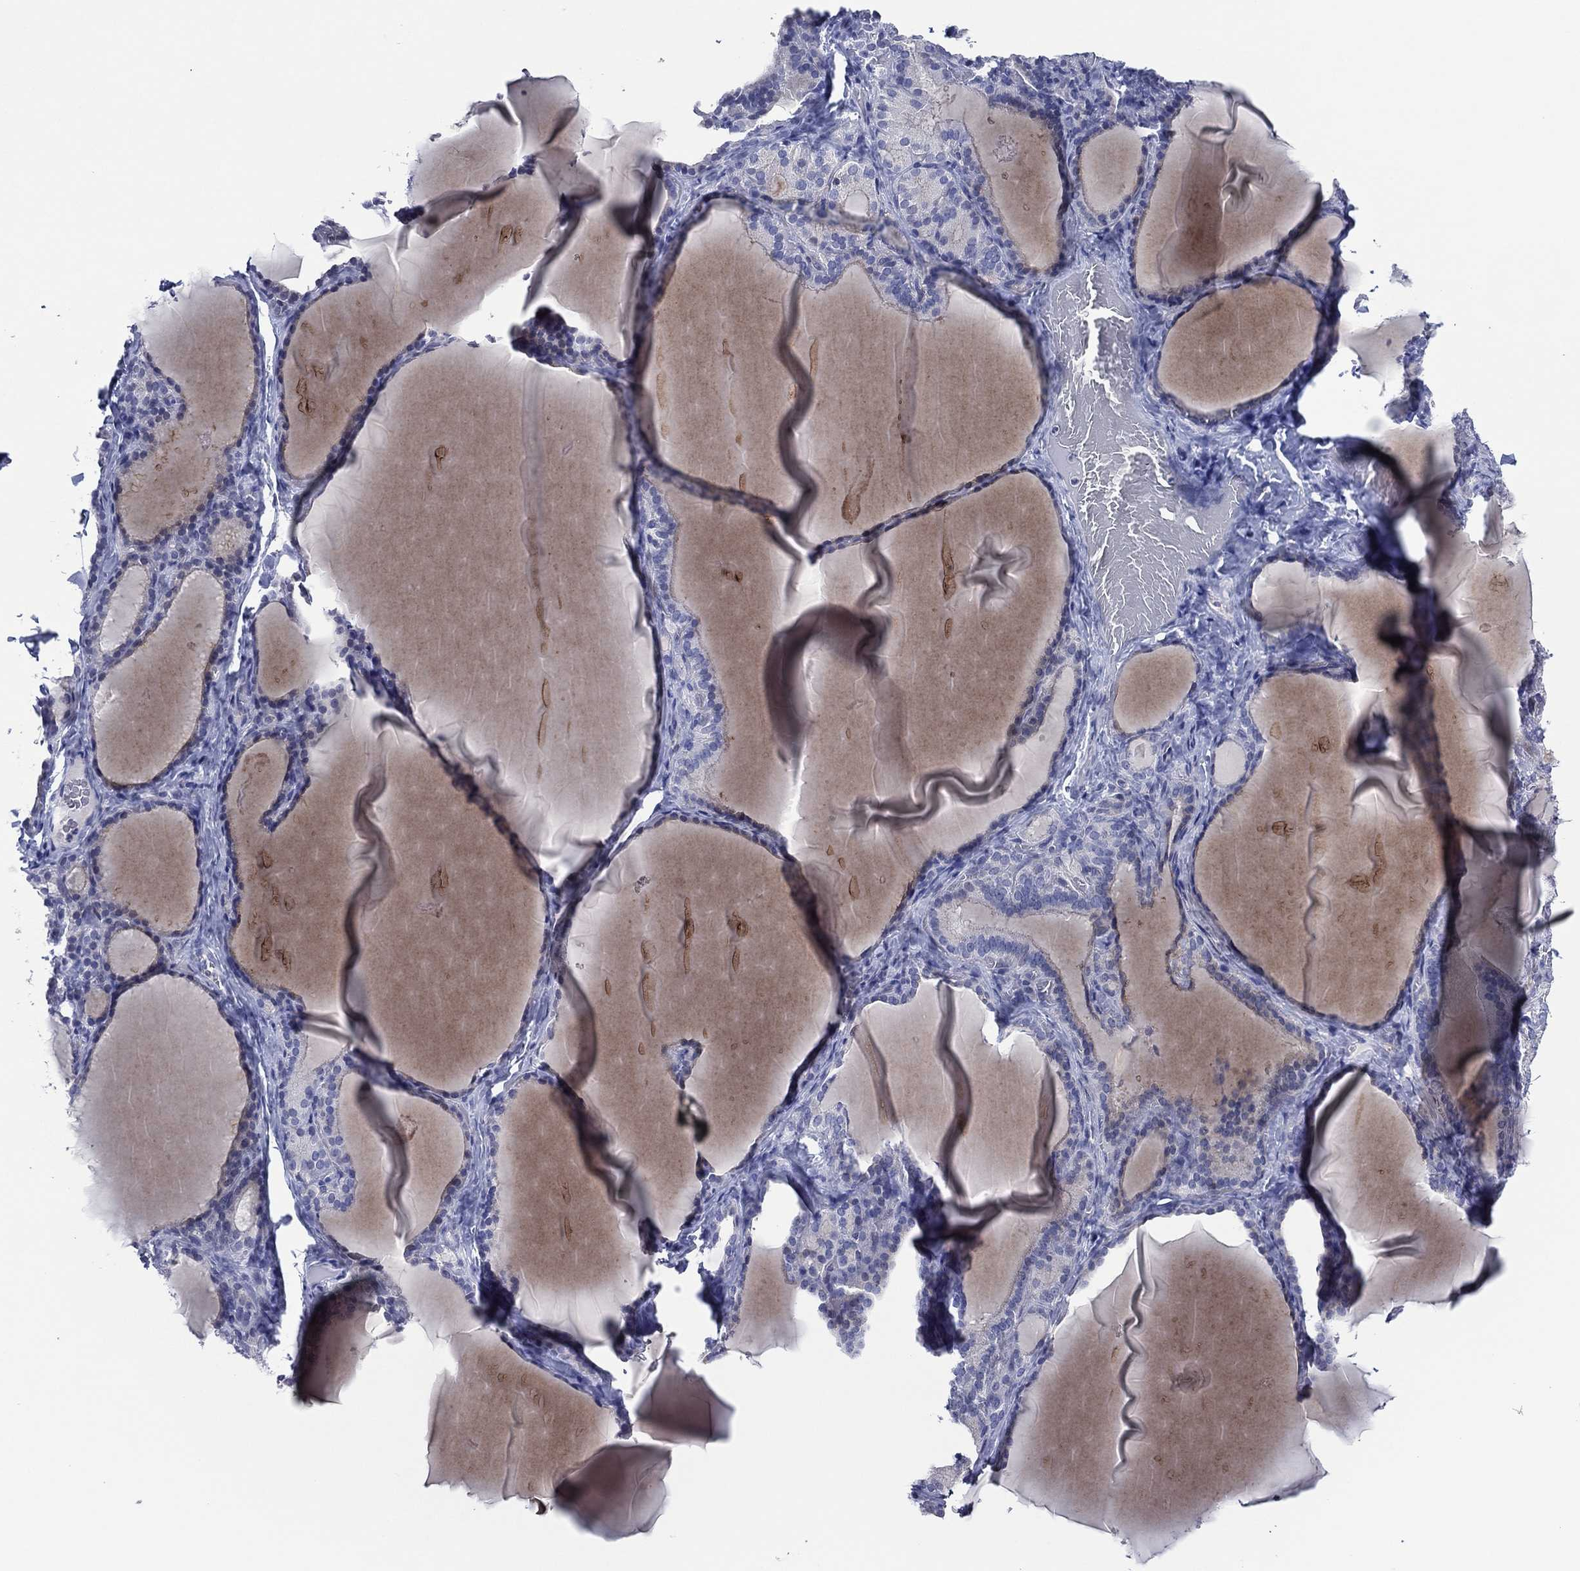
{"staining": {"intensity": "negative", "quantity": "none", "location": "none"}, "tissue": "thyroid gland", "cell_type": "Glandular cells", "image_type": "normal", "snomed": [{"axis": "morphology", "description": "Normal tissue, NOS"}, {"axis": "morphology", "description": "Hyperplasia, NOS"}, {"axis": "topography", "description": "Thyroid gland"}], "caption": "Human thyroid gland stained for a protein using IHC exhibits no expression in glandular cells.", "gene": "TRIM31", "patient": {"sex": "female", "age": 27}}